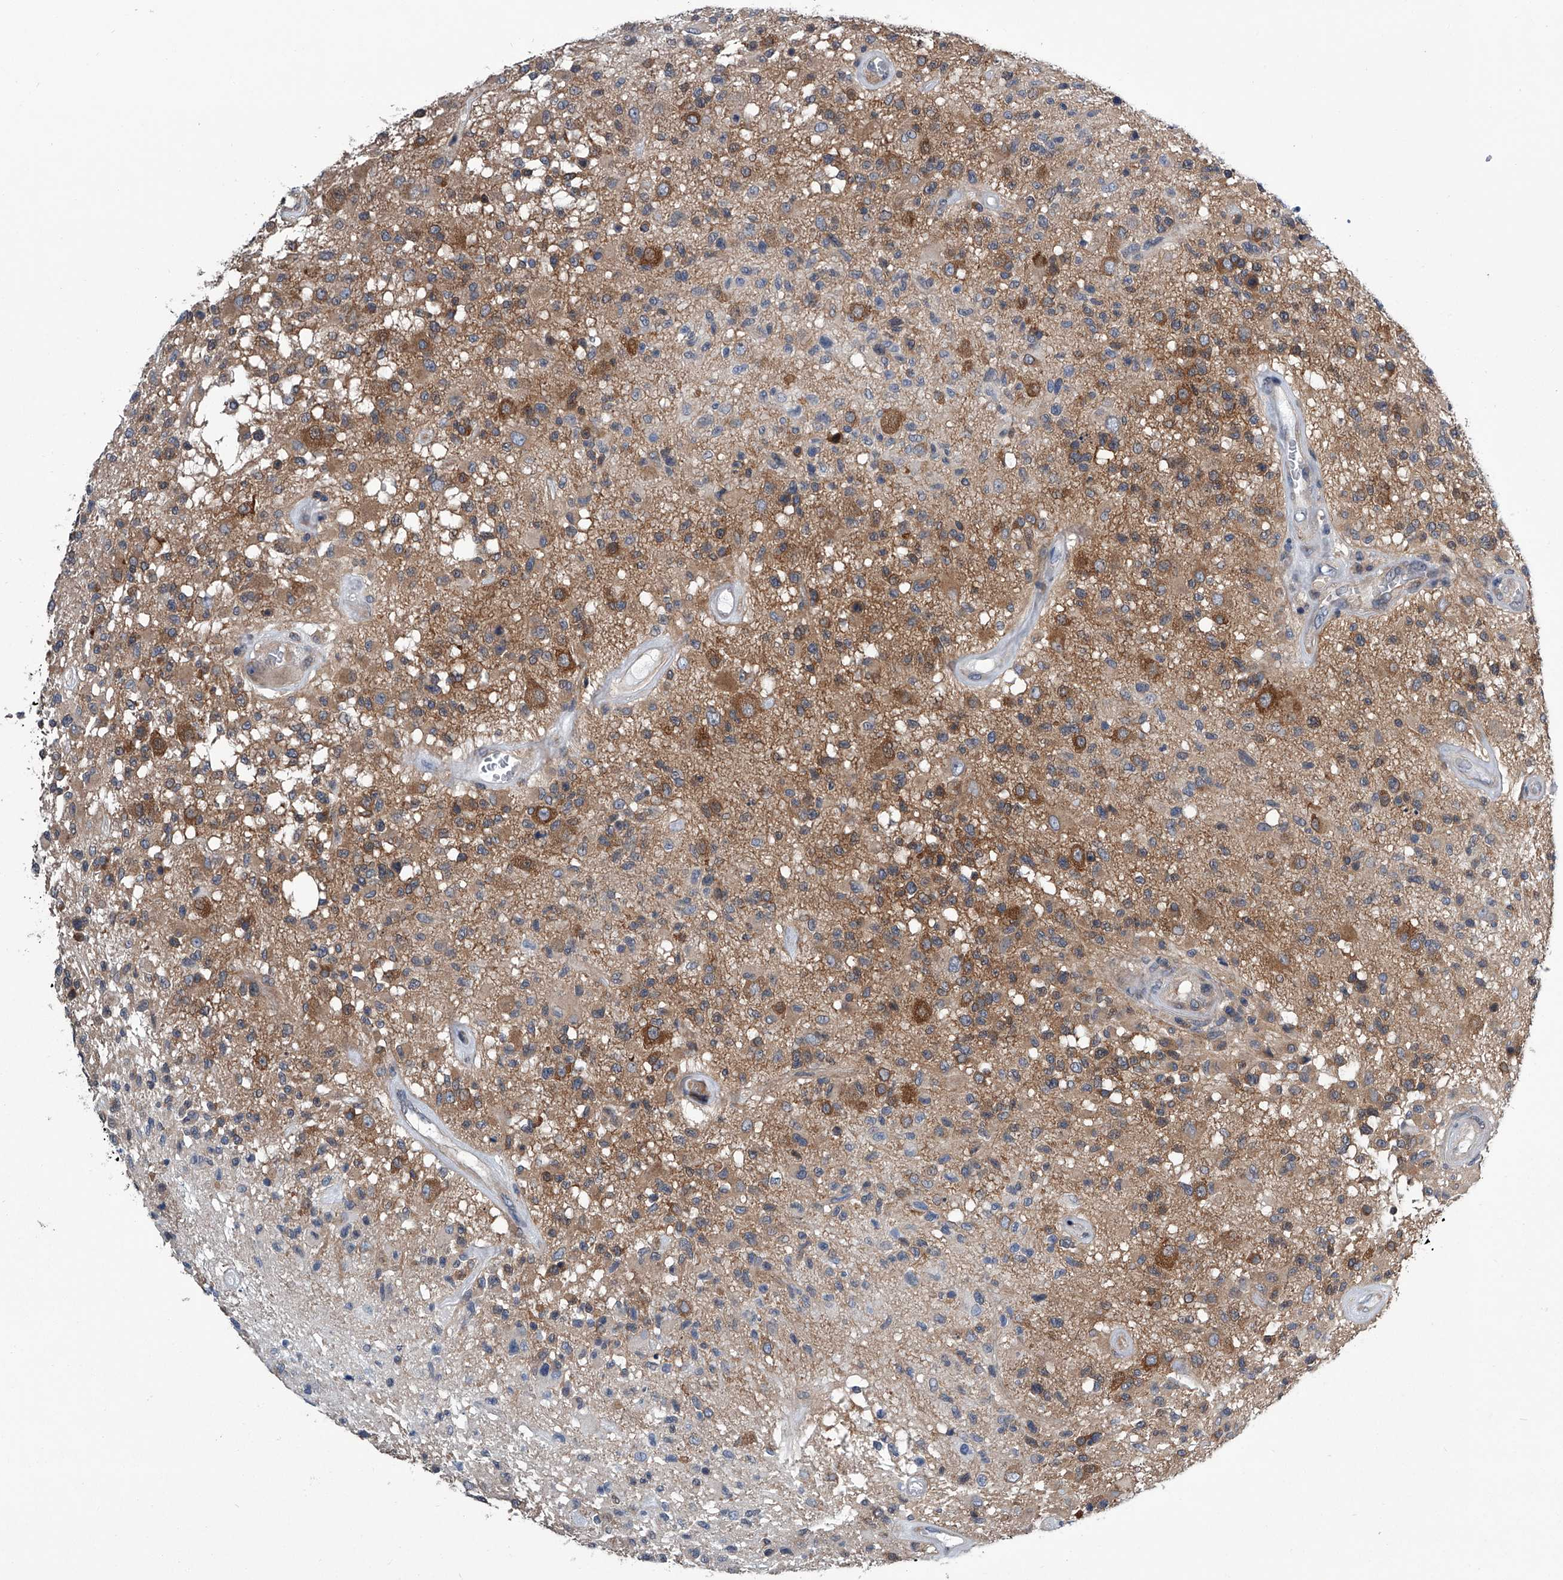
{"staining": {"intensity": "moderate", "quantity": "25%-75%", "location": "cytoplasmic/membranous"}, "tissue": "glioma", "cell_type": "Tumor cells", "image_type": "cancer", "snomed": [{"axis": "morphology", "description": "Glioma, malignant, High grade"}, {"axis": "morphology", "description": "Glioblastoma, NOS"}, {"axis": "topography", "description": "Brain"}], "caption": "Glioma stained for a protein (brown) reveals moderate cytoplasmic/membranous positive expression in approximately 25%-75% of tumor cells.", "gene": "PPP2R5D", "patient": {"sex": "male", "age": 60}}